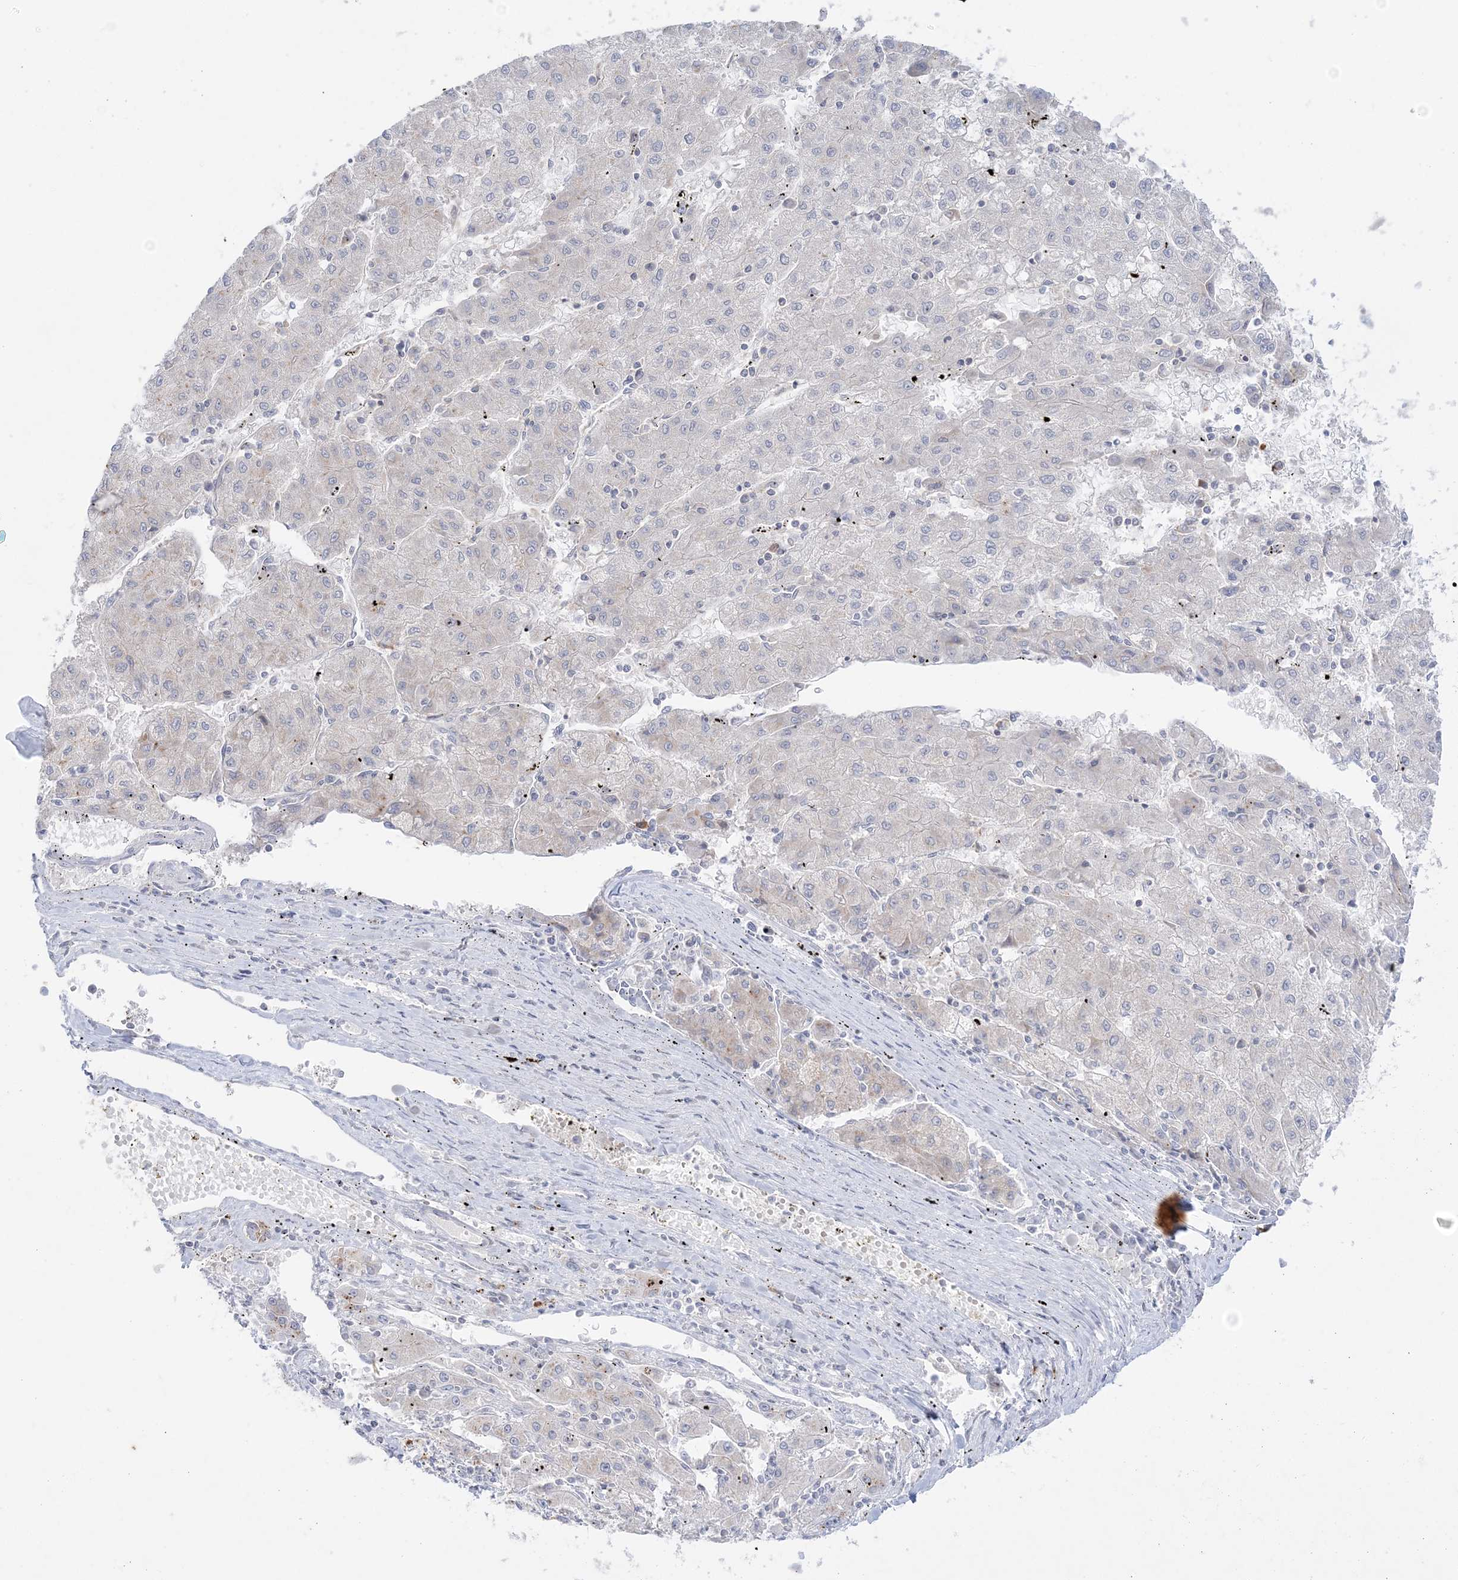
{"staining": {"intensity": "negative", "quantity": "none", "location": "none"}, "tissue": "liver cancer", "cell_type": "Tumor cells", "image_type": "cancer", "snomed": [{"axis": "morphology", "description": "Carcinoma, Hepatocellular, NOS"}, {"axis": "topography", "description": "Liver"}], "caption": "High magnification brightfield microscopy of liver cancer (hepatocellular carcinoma) stained with DAB (3,3'-diaminobenzidine) (brown) and counterstained with hematoxylin (blue): tumor cells show no significant positivity.", "gene": "SH3BP4", "patient": {"sex": "male", "age": 72}}